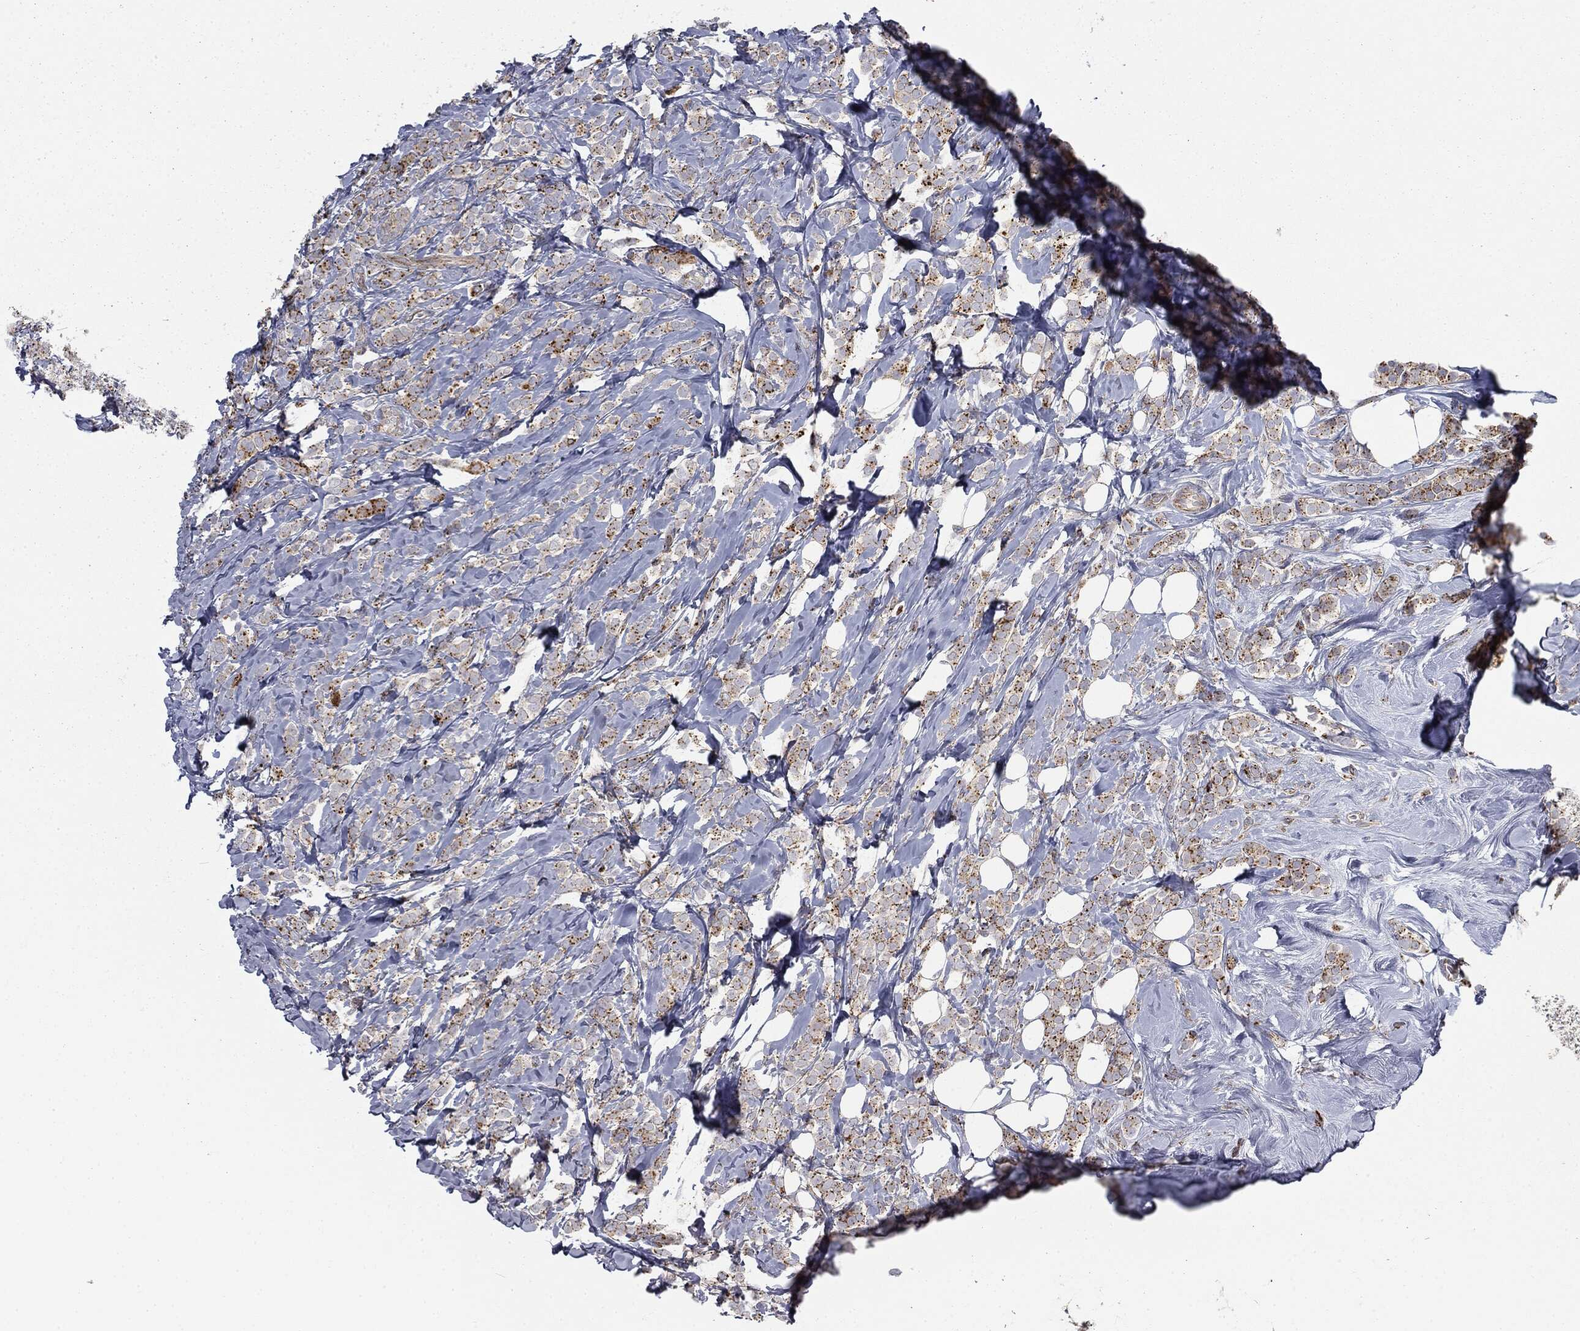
{"staining": {"intensity": "moderate", "quantity": ">75%", "location": "cytoplasmic/membranous"}, "tissue": "breast cancer", "cell_type": "Tumor cells", "image_type": "cancer", "snomed": [{"axis": "morphology", "description": "Lobular carcinoma"}, {"axis": "topography", "description": "Breast"}], "caption": "Human breast lobular carcinoma stained with a protein marker shows moderate staining in tumor cells.", "gene": "CTSA", "patient": {"sex": "female", "age": 49}}